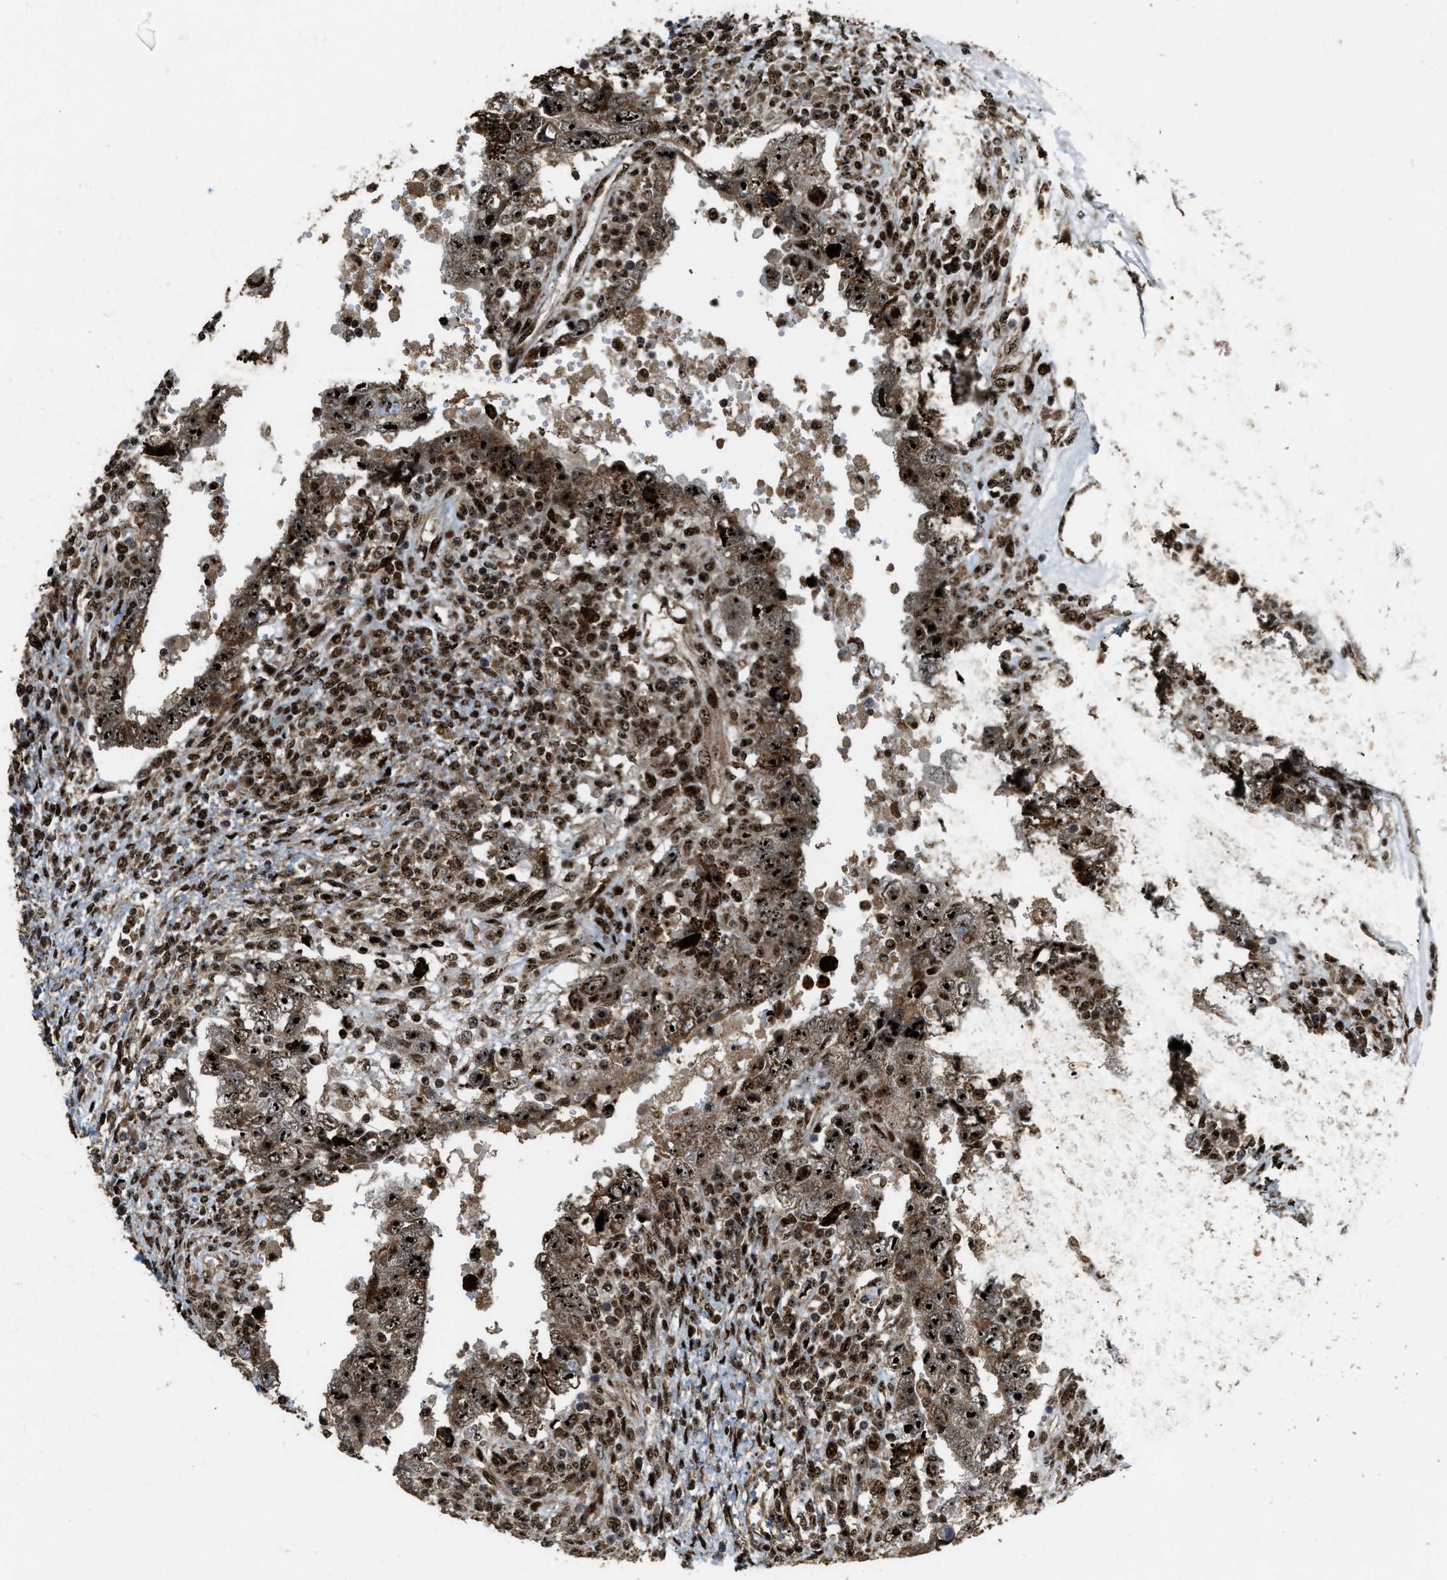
{"staining": {"intensity": "strong", "quantity": ">75%", "location": "cytoplasmic/membranous,nuclear"}, "tissue": "testis cancer", "cell_type": "Tumor cells", "image_type": "cancer", "snomed": [{"axis": "morphology", "description": "Carcinoma, Embryonal, NOS"}, {"axis": "topography", "description": "Testis"}], "caption": "This is an image of IHC staining of testis cancer (embryonal carcinoma), which shows strong staining in the cytoplasmic/membranous and nuclear of tumor cells.", "gene": "ZNF687", "patient": {"sex": "male", "age": 26}}